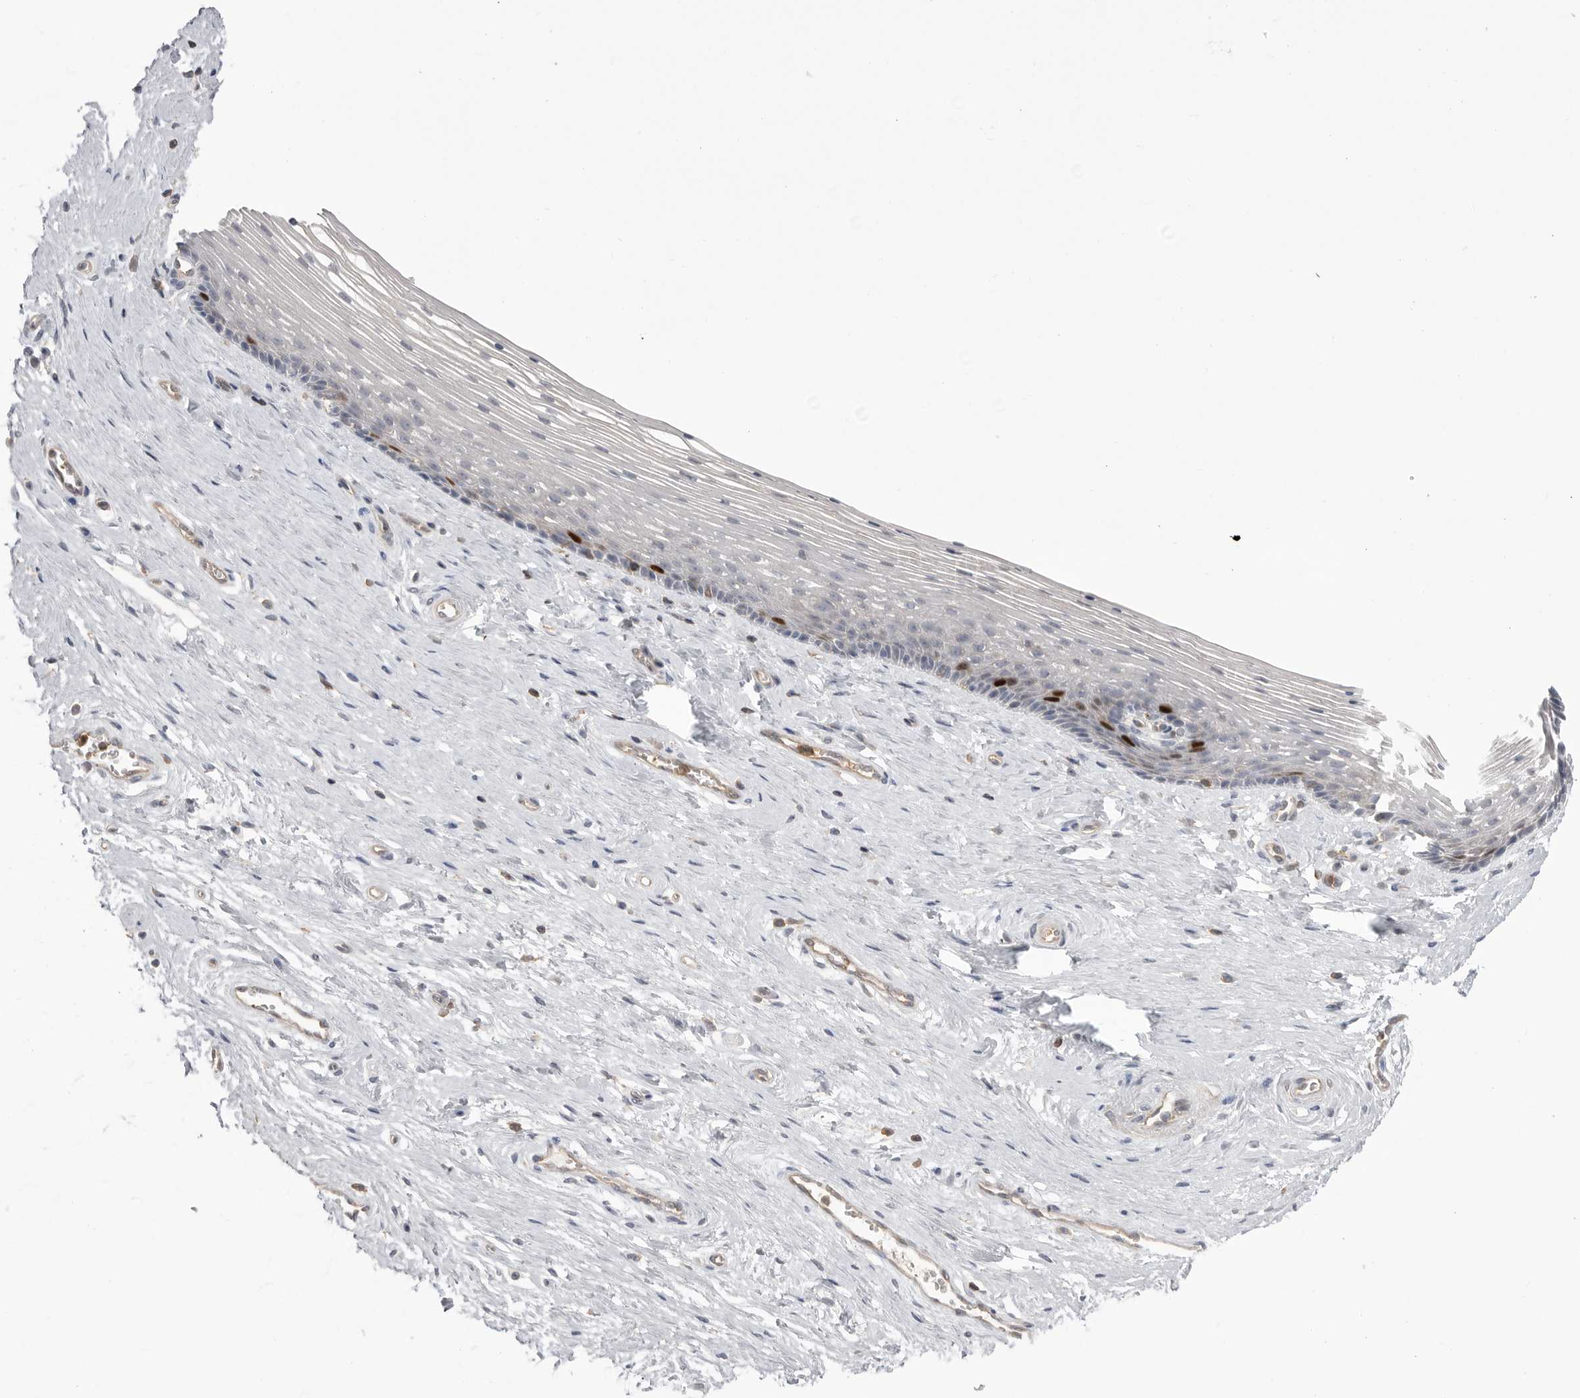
{"staining": {"intensity": "strong", "quantity": "<25%", "location": "nuclear"}, "tissue": "vagina", "cell_type": "Squamous epithelial cells", "image_type": "normal", "snomed": [{"axis": "morphology", "description": "Normal tissue, NOS"}, {"axis": "topography", "description": "Vagina"}], "caption": "Brown immunohistochemical staining in benign vagina reveals strong nuclear staining in approximately <25% of squamous epithelial cells.", "gene": "TOP2A", "patient": {"sex": "female", "age": 46}}